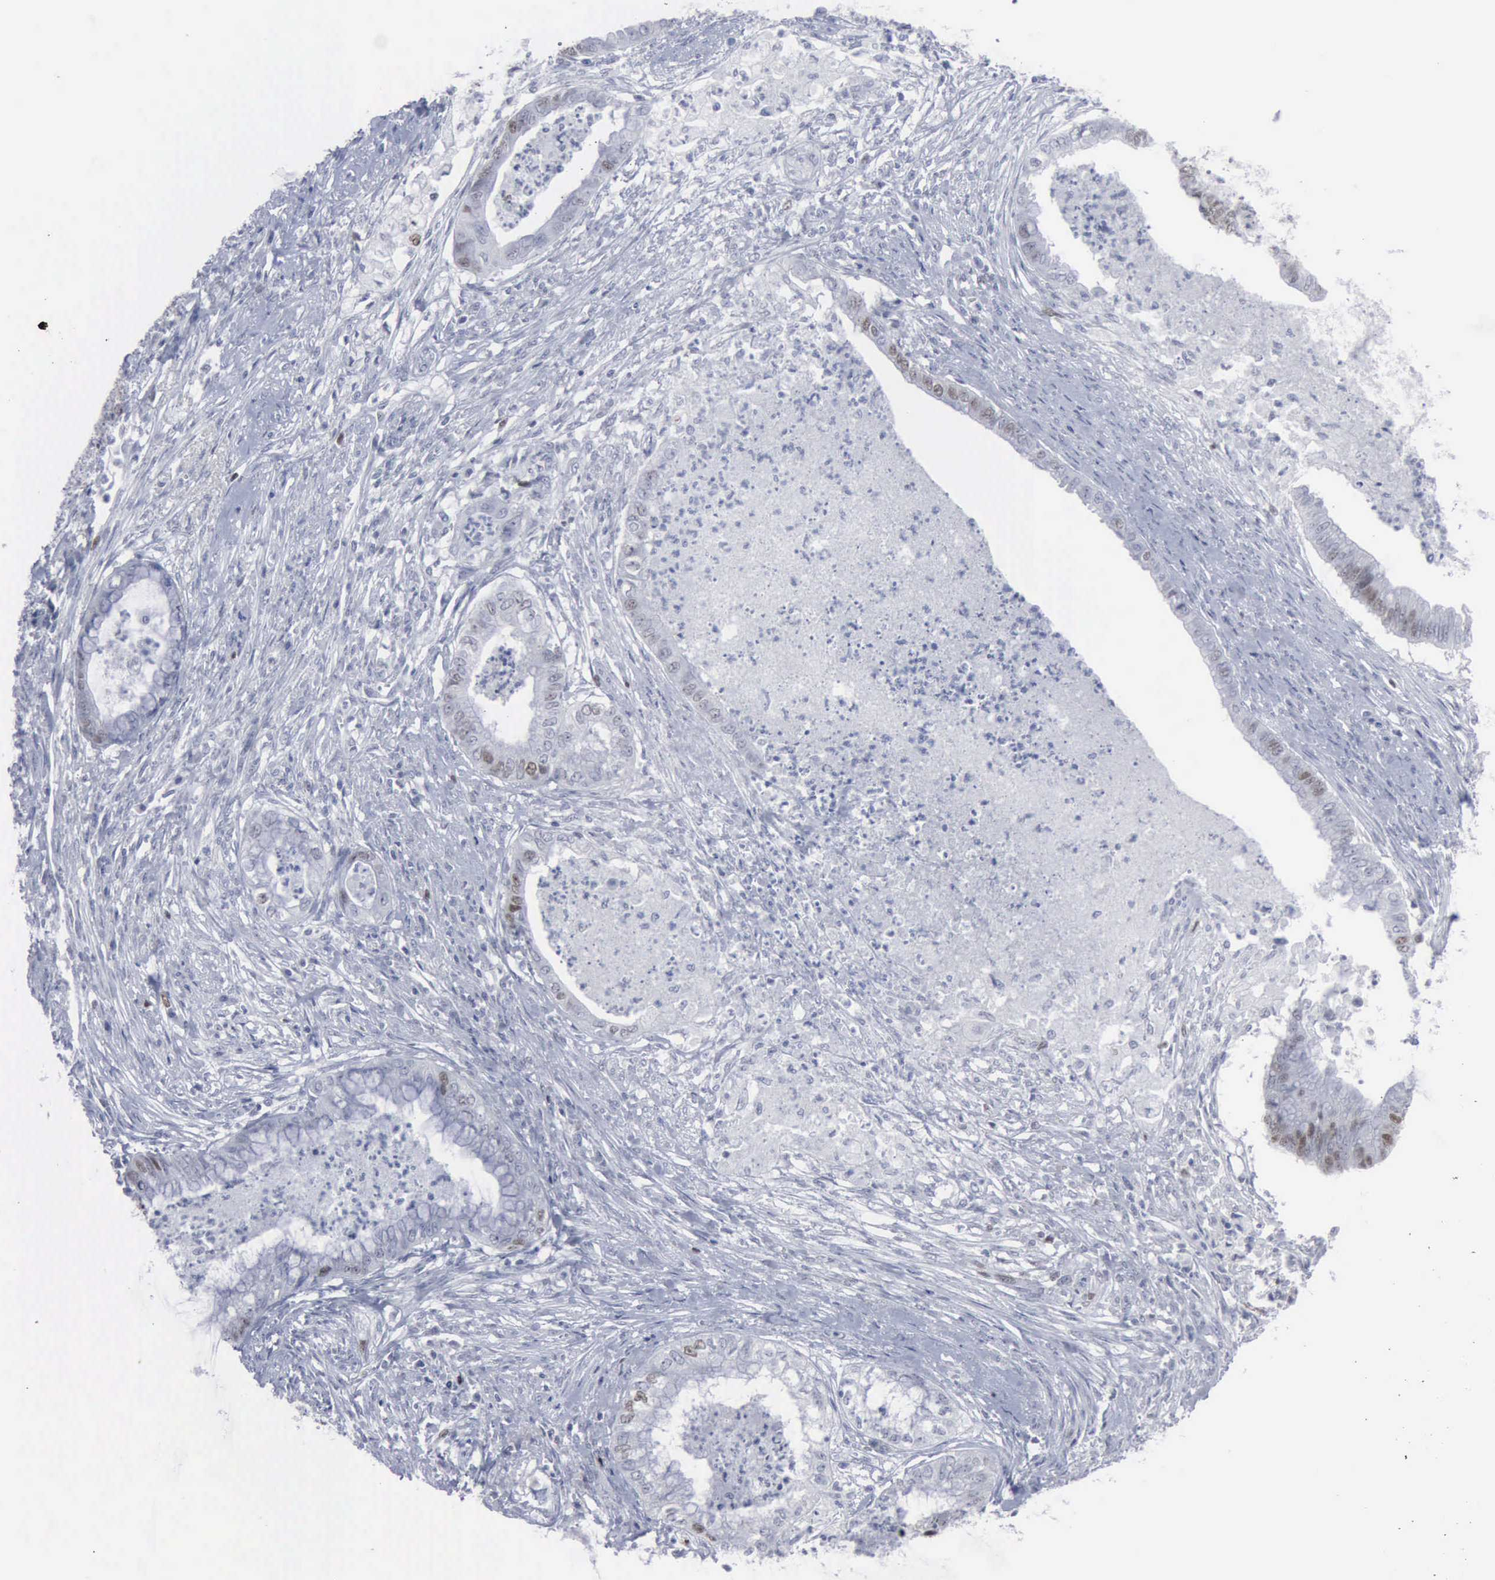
{"staining": {"intensity": "moderate", "quantity": "<25%", "location": "nuclear"}, "tissue": "endometrial cancer", "cell_type": "Tumor cells", "image_type": "cancer", "snomed": [{"axis": "morphology", "description": "Necrosis, NOS"}, {"axis": "morphology", "description": "Adenocarcinoma, NOS"}, {"axis": "topography", "description": "Endometrium"}], "caption": "The histopathology image exhibits staining of adenocarcinoma (endometrial), revealing moderate nuclear protein expression (brown color) within tumor cells.", "gene": "MCM5", "patient": {"sex": "female", "age": 79}}